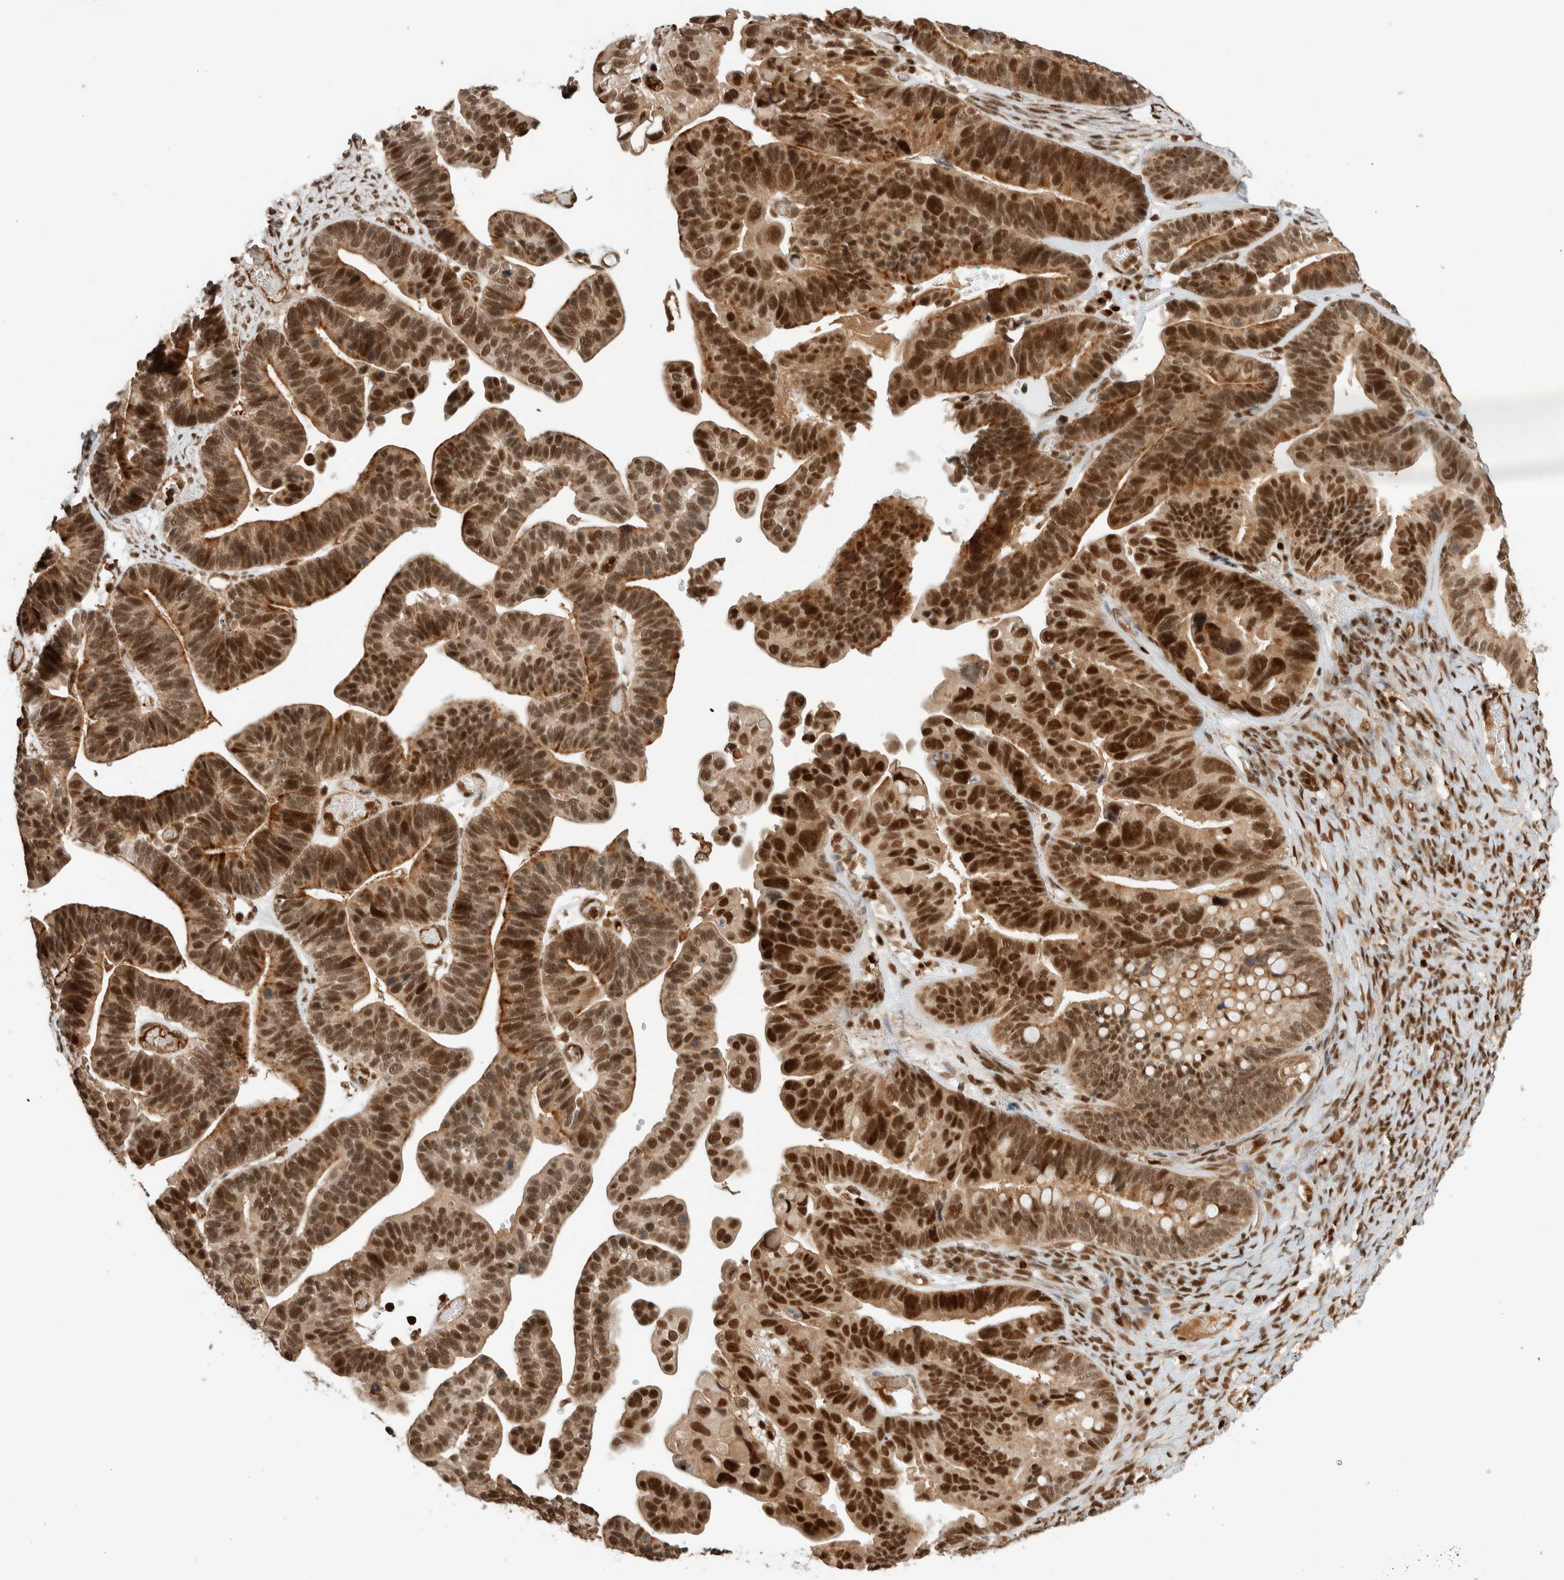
{"staining": {"intensity": "strong", "quantity": ">75%", "location": "cytoplasmic/membranous,nuclear"}, "tissue": "ovarian cancer", "cell_type": "Tumor cells", "image_type": "cancer", "snomed": [{"axis": "morphology", "description": "Cystadenocarcinoma, serous, NOS"}, {"axis": "topography", "description": "Ovary"}], "caption": "High-power microscopy captured an IHC image of serous cystadenocarcinoma (ovarian), revealing strong cytoplasmic/membranous and nuclear positivity in approximately >75% of tumor cells.", "gene": "SNRNP40", "patient": {"sex": "female", "age": 56}}